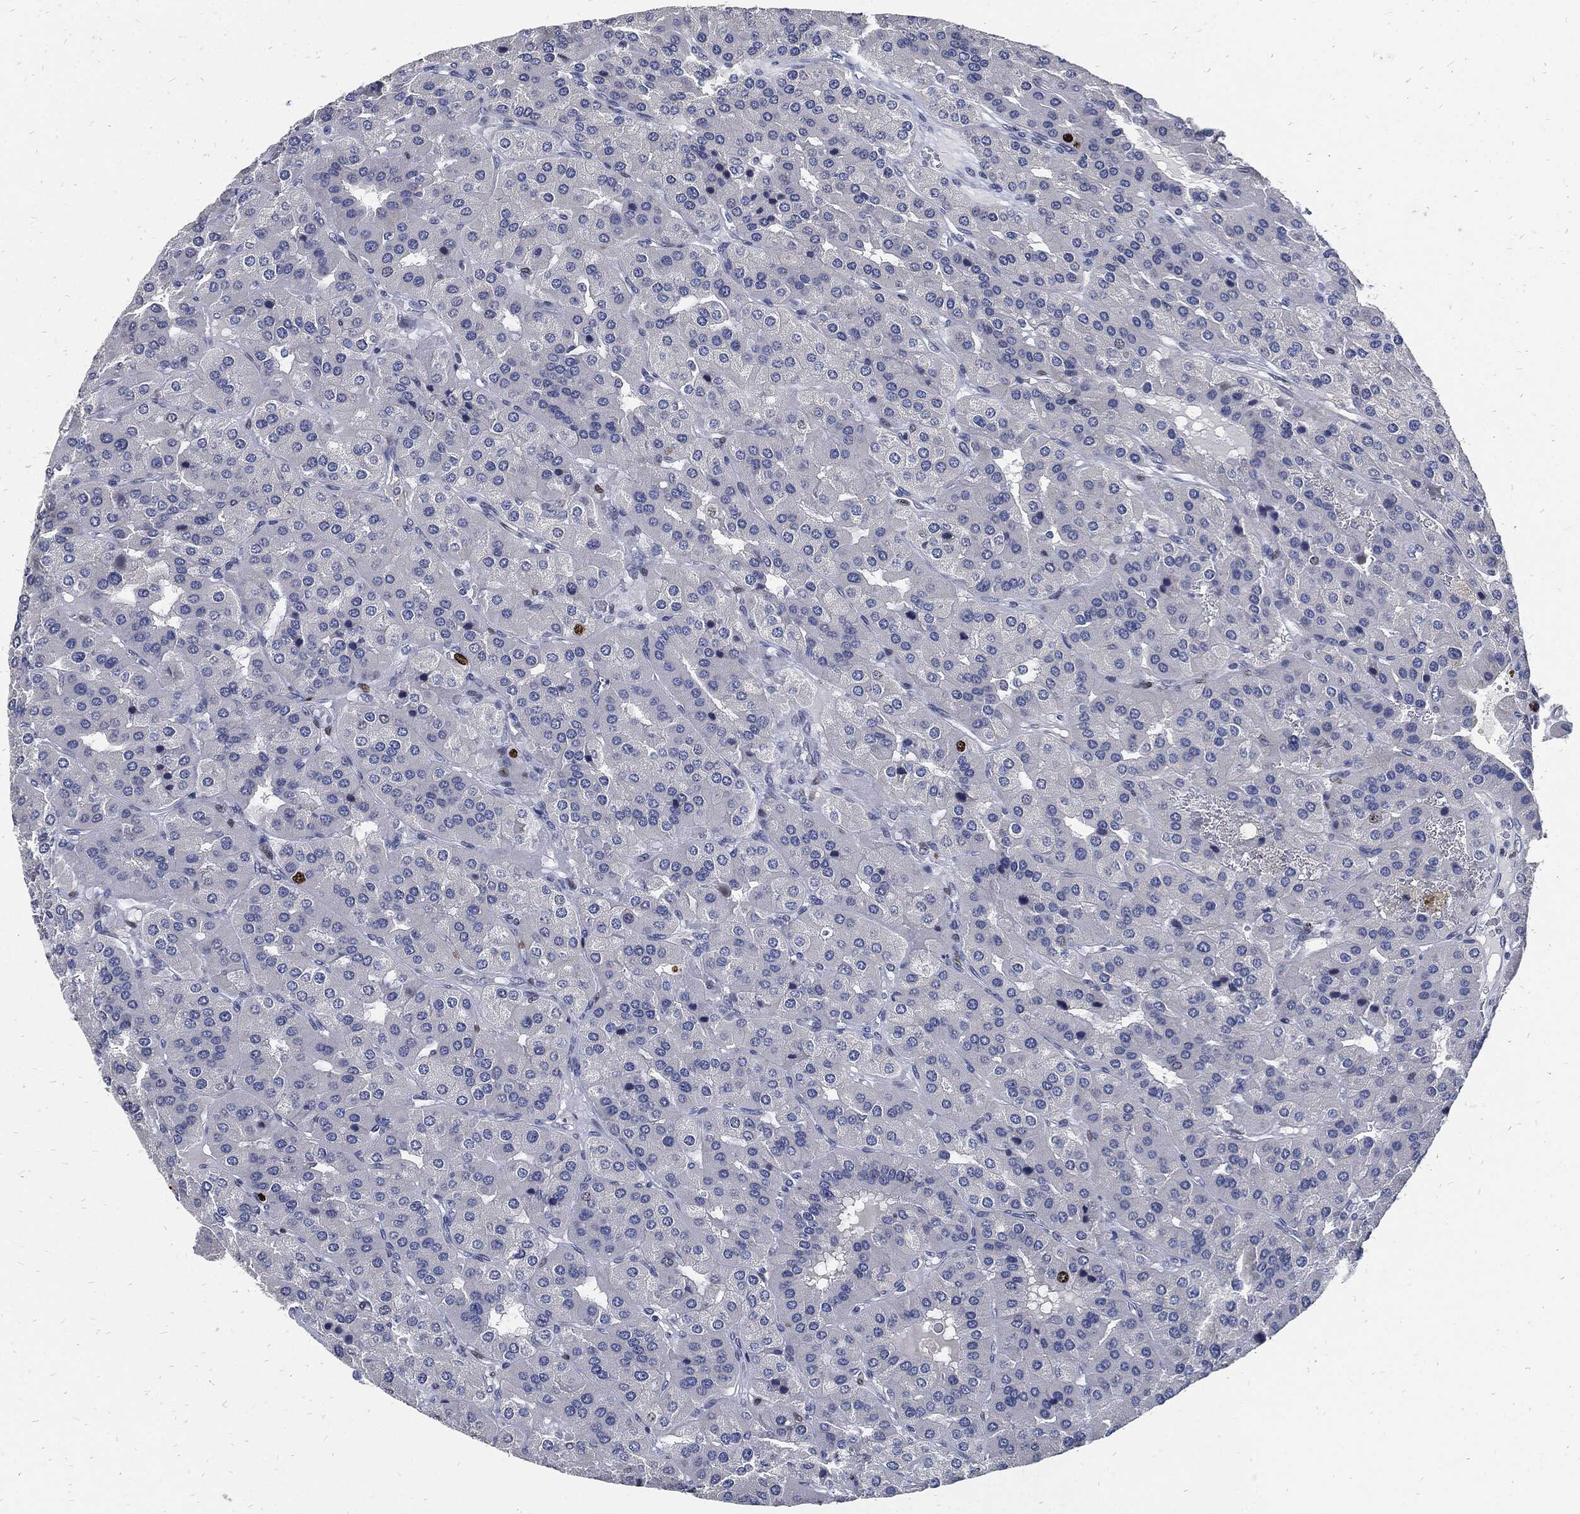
{"staining": {"intensity": "strong", "quantity": "<25%", "location": "nuclear"}, "tissue": "parathyroid gland", "cell_type": "Glandular cells", "image_type": "normal", "snomed": [{"axis": "morphology", "description": "Normal tissue, NOS"}, {"axis": "morphology", "description": "Adenoma, NOS"}, {"axis": "topography", "description": "Parathyroid gland"}], "caption": "Brown immunohistochemical staining in benign human parathyroid gland demonstrates strong nuclear positivity in approximately <25% of glandular cells.", "gene": "MKI67", "patient": {"sex": "female", "age": 86}}